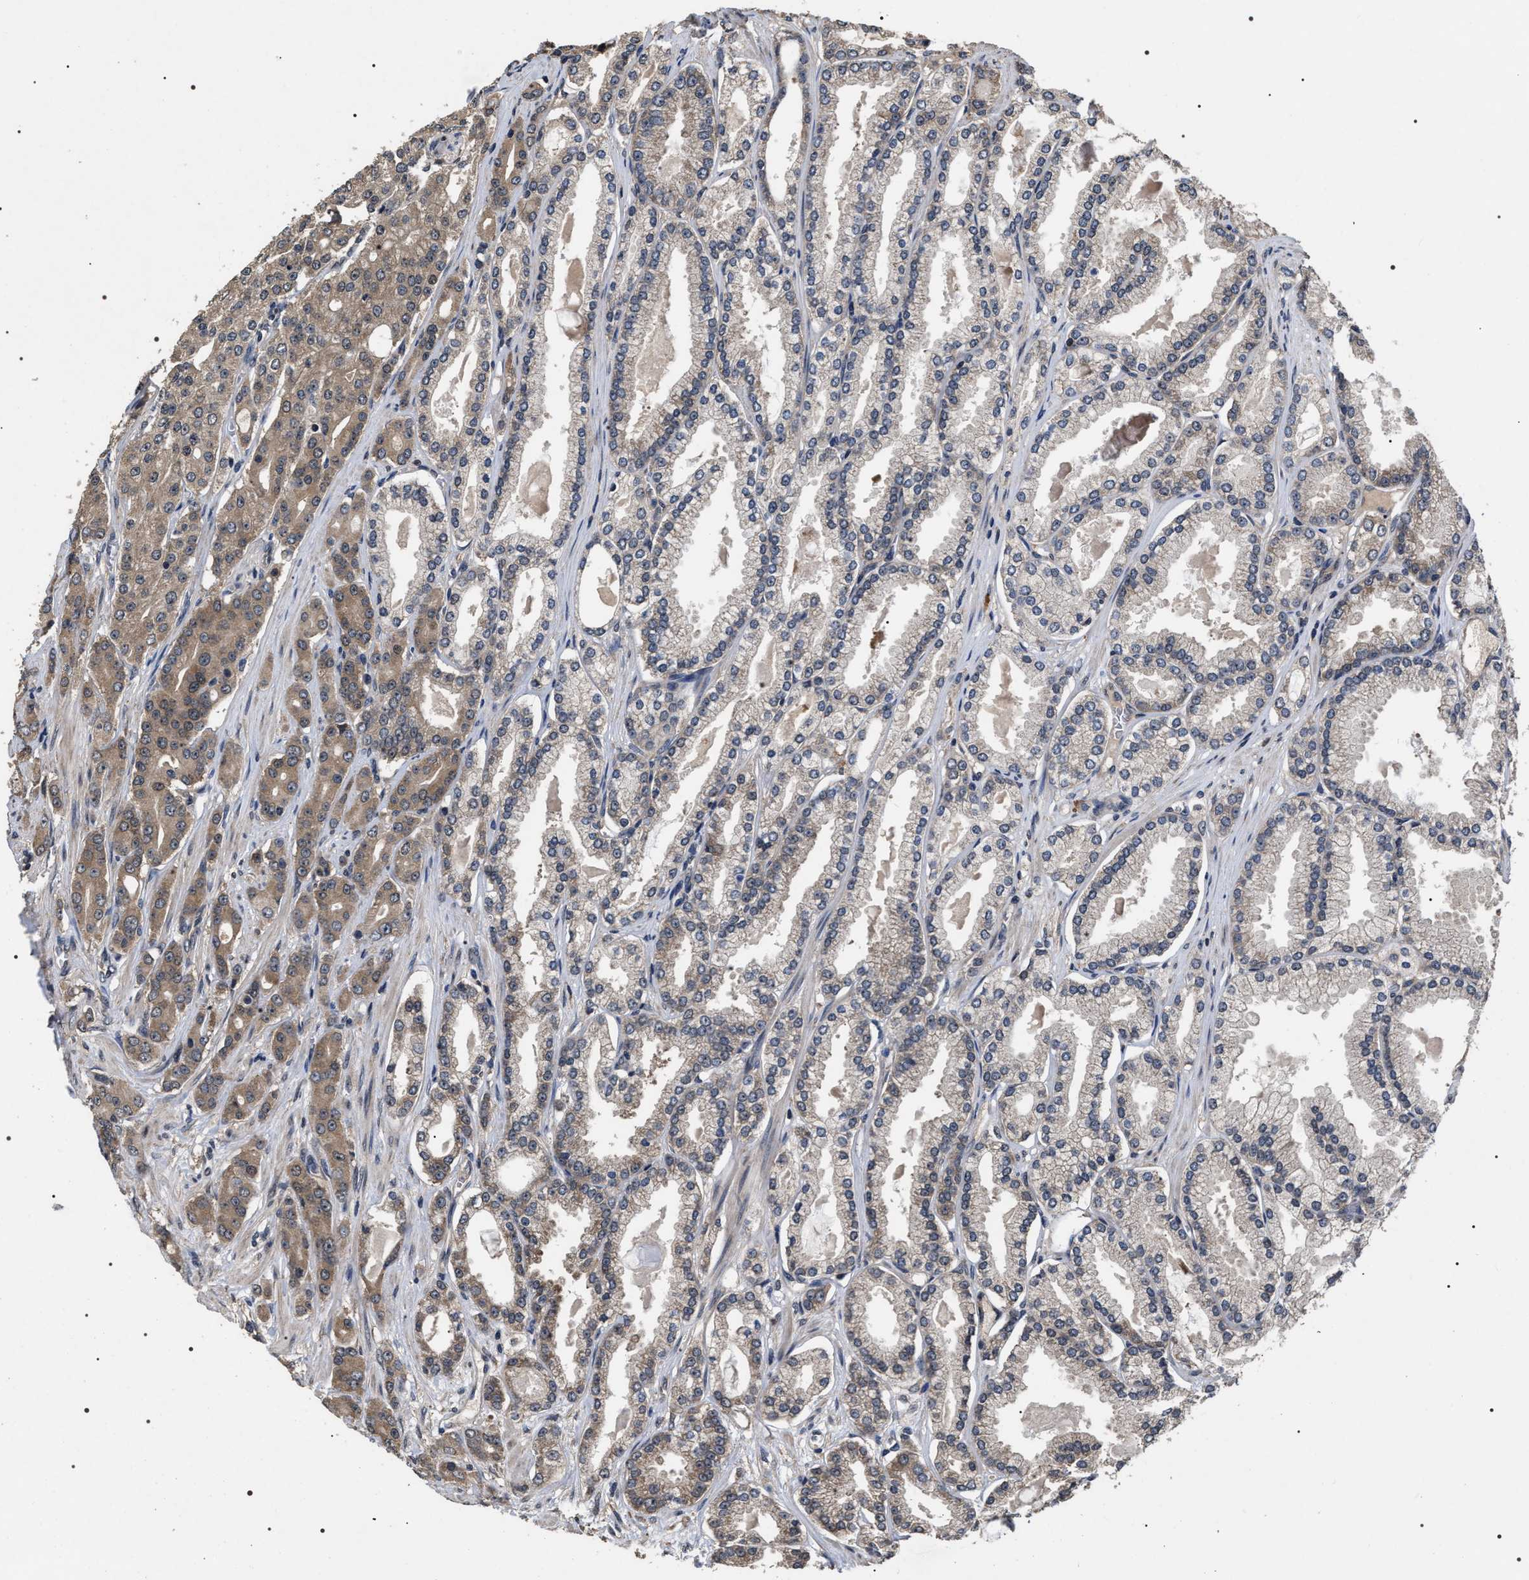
{"staining": {"intensity": "moderate", "quantity": "<25%", "location": "cytoplasmic/membranous"}, "tissue": "prostate cancer", "cell_type": "Tumor cells", "image_type": "cancer", "snomed": [{"axis": "morphology", "description": "Adenocarcinoma, High grade"}, {"axis": "topography", "description": "Prostate"}], "caption": "A brown stain shows moderate cytoplasmic/membranous staining of a protein in prostate cancer tumor cells.", "gene": "UPF3A", "patient": {"sex": "male", "age": 71}}